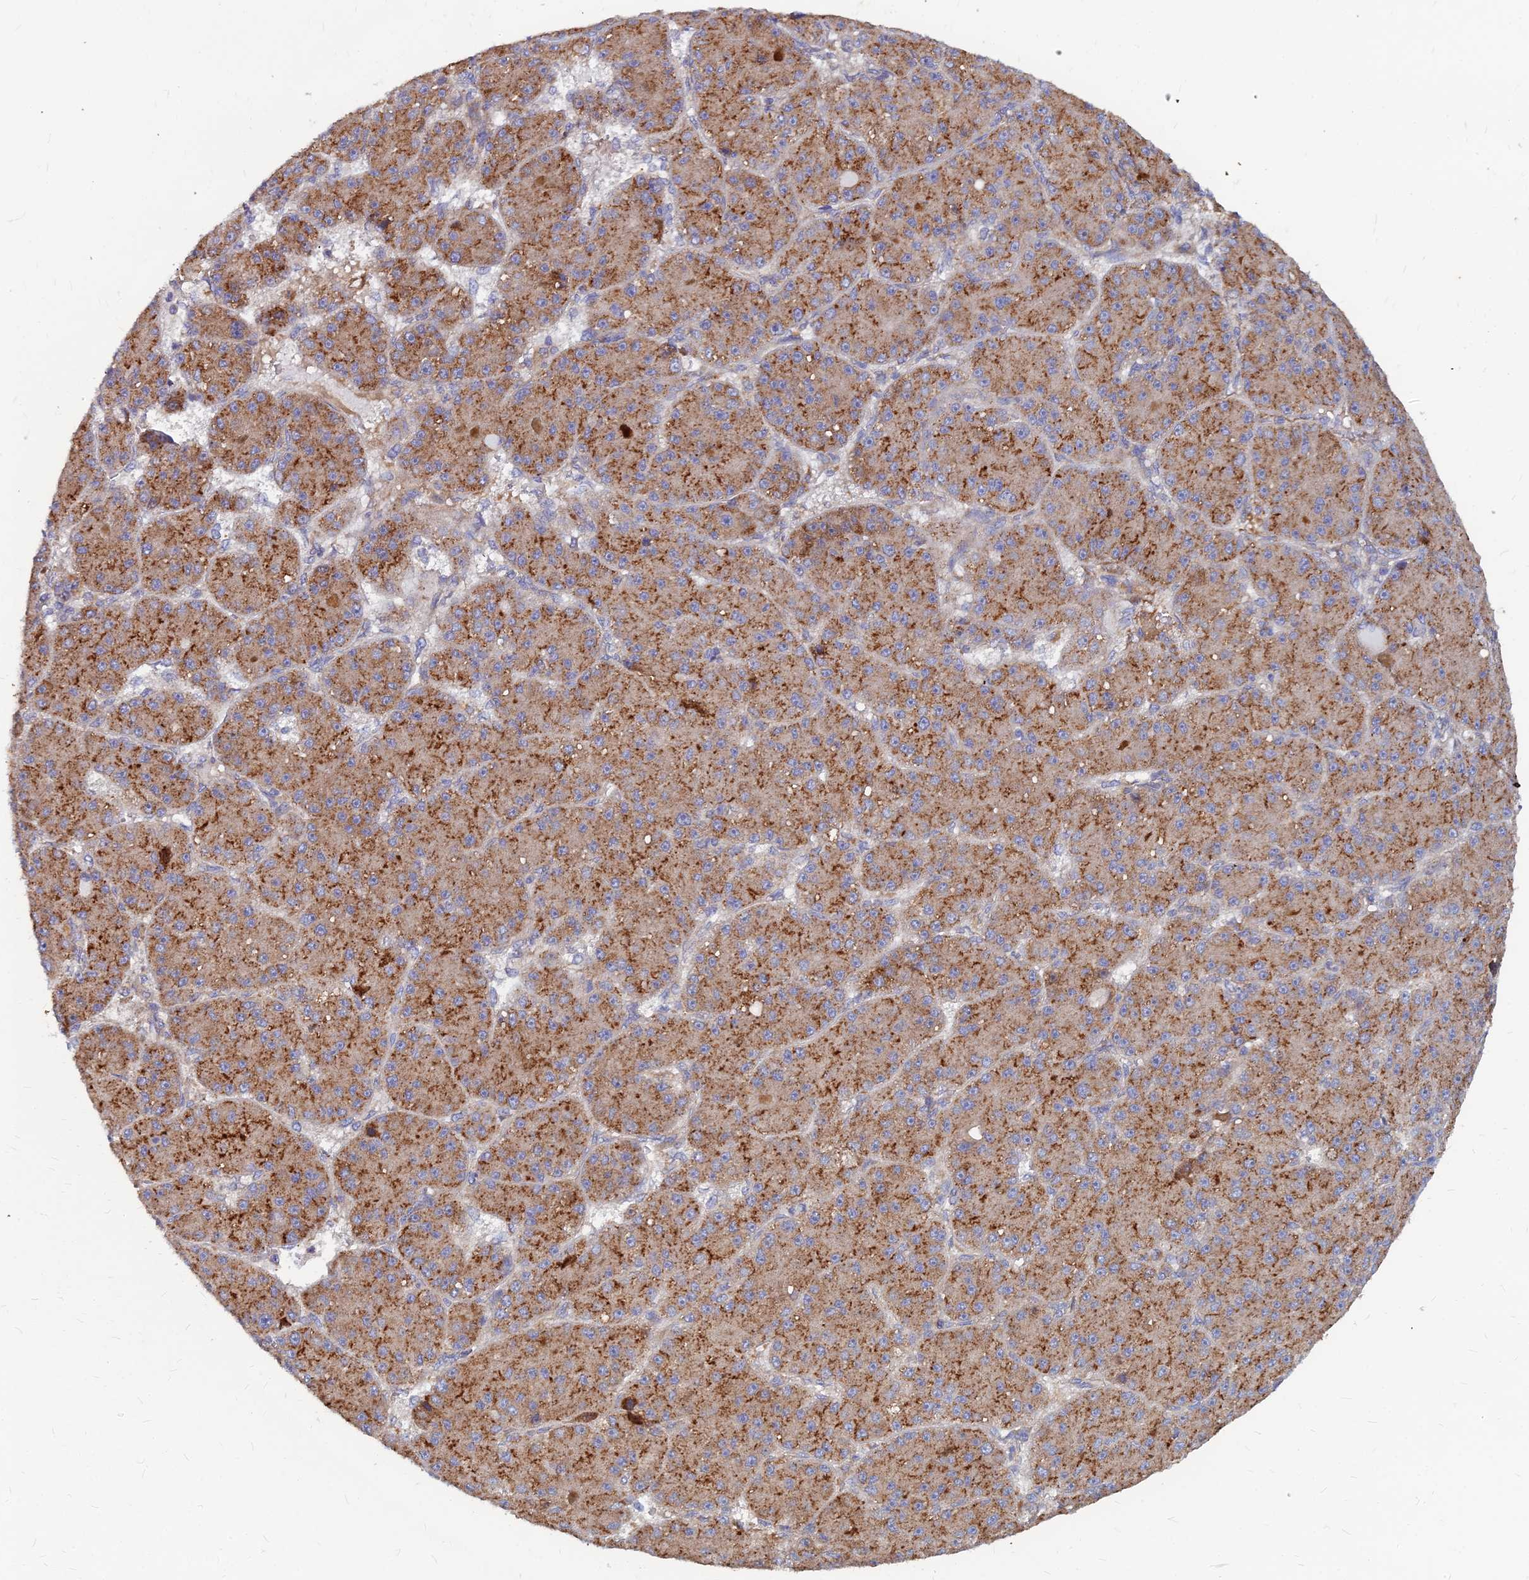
{"staining": {"intensity": "strong", "quantity": ">75%", "location": "cytoplasmic/membranous"}, "tissue": "liver cancer", "cell_type": "Tumor cells", "image_type": "cancer", "snomed": [{"axis": "morphology", "description": "Carcinoma, Hepatocellular, NOS"}, {"axis": "topography", "description": "Liver"}], "caption": "Liver cancer stained for a protein demonstrates strong cytoplasmic/membranous positivity in tumor cells.", "gene": "CCZ1", "patient": {"sex": "male", "age": 67}}